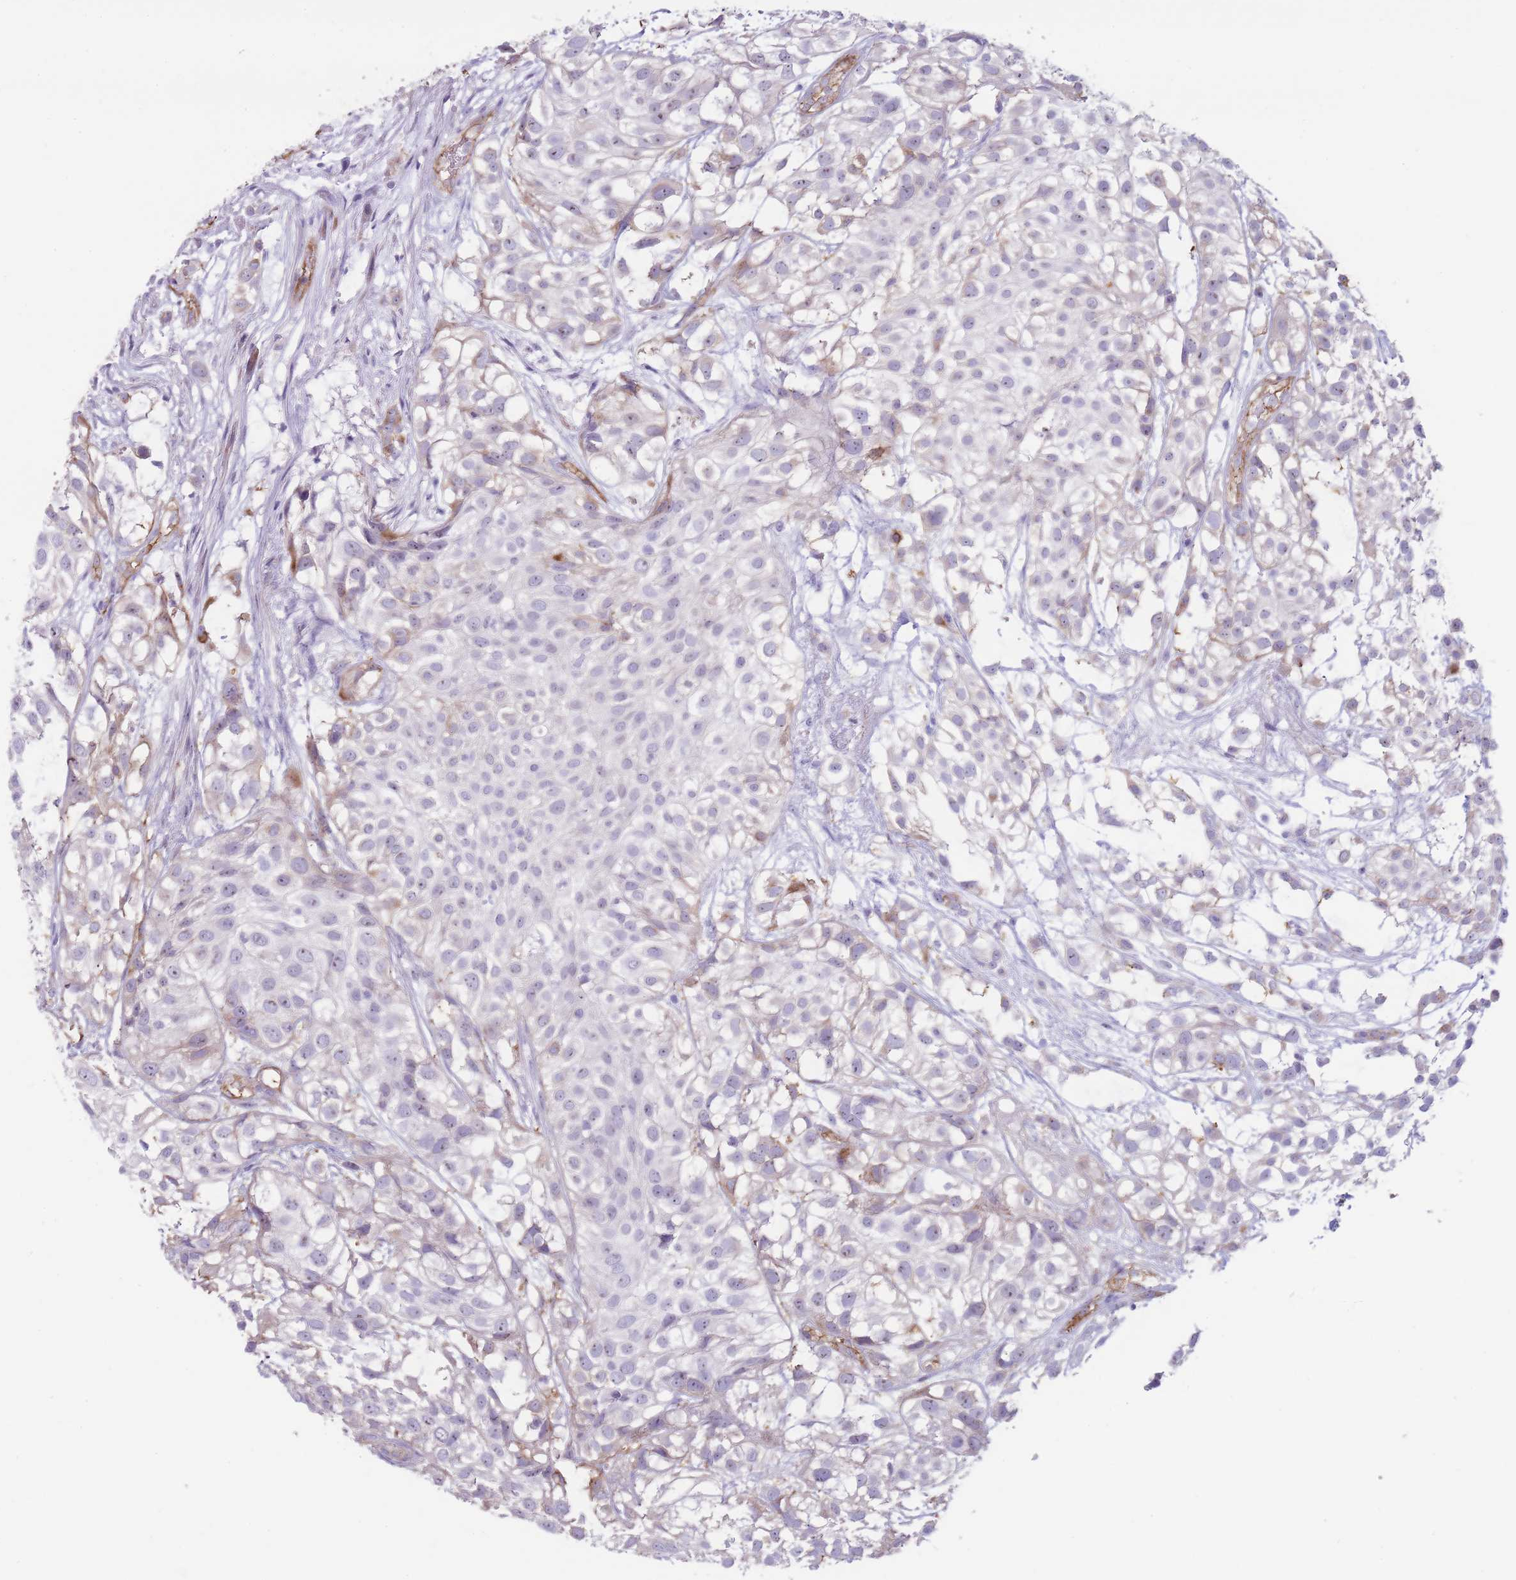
{"staining": {"intensity": "negative", "quantity": "none", "location": "none"}, "tissue": "urothelial cancer", "cell_type": "Tumor cells", "image_type": "cancer", "snomed": [{"axis": "morphology", "description": "Urothelial carcinoma, High grade"}, {"axis": "topography", "description": "Urinary bladder"}], "caption": "DAB immunohistochemical staining of human urothelial carcinoma (high-grade) reveals no significant expression in tumor cells.", "gene": "UTP14A", "patient": {"sex": "male", "age": 56}}